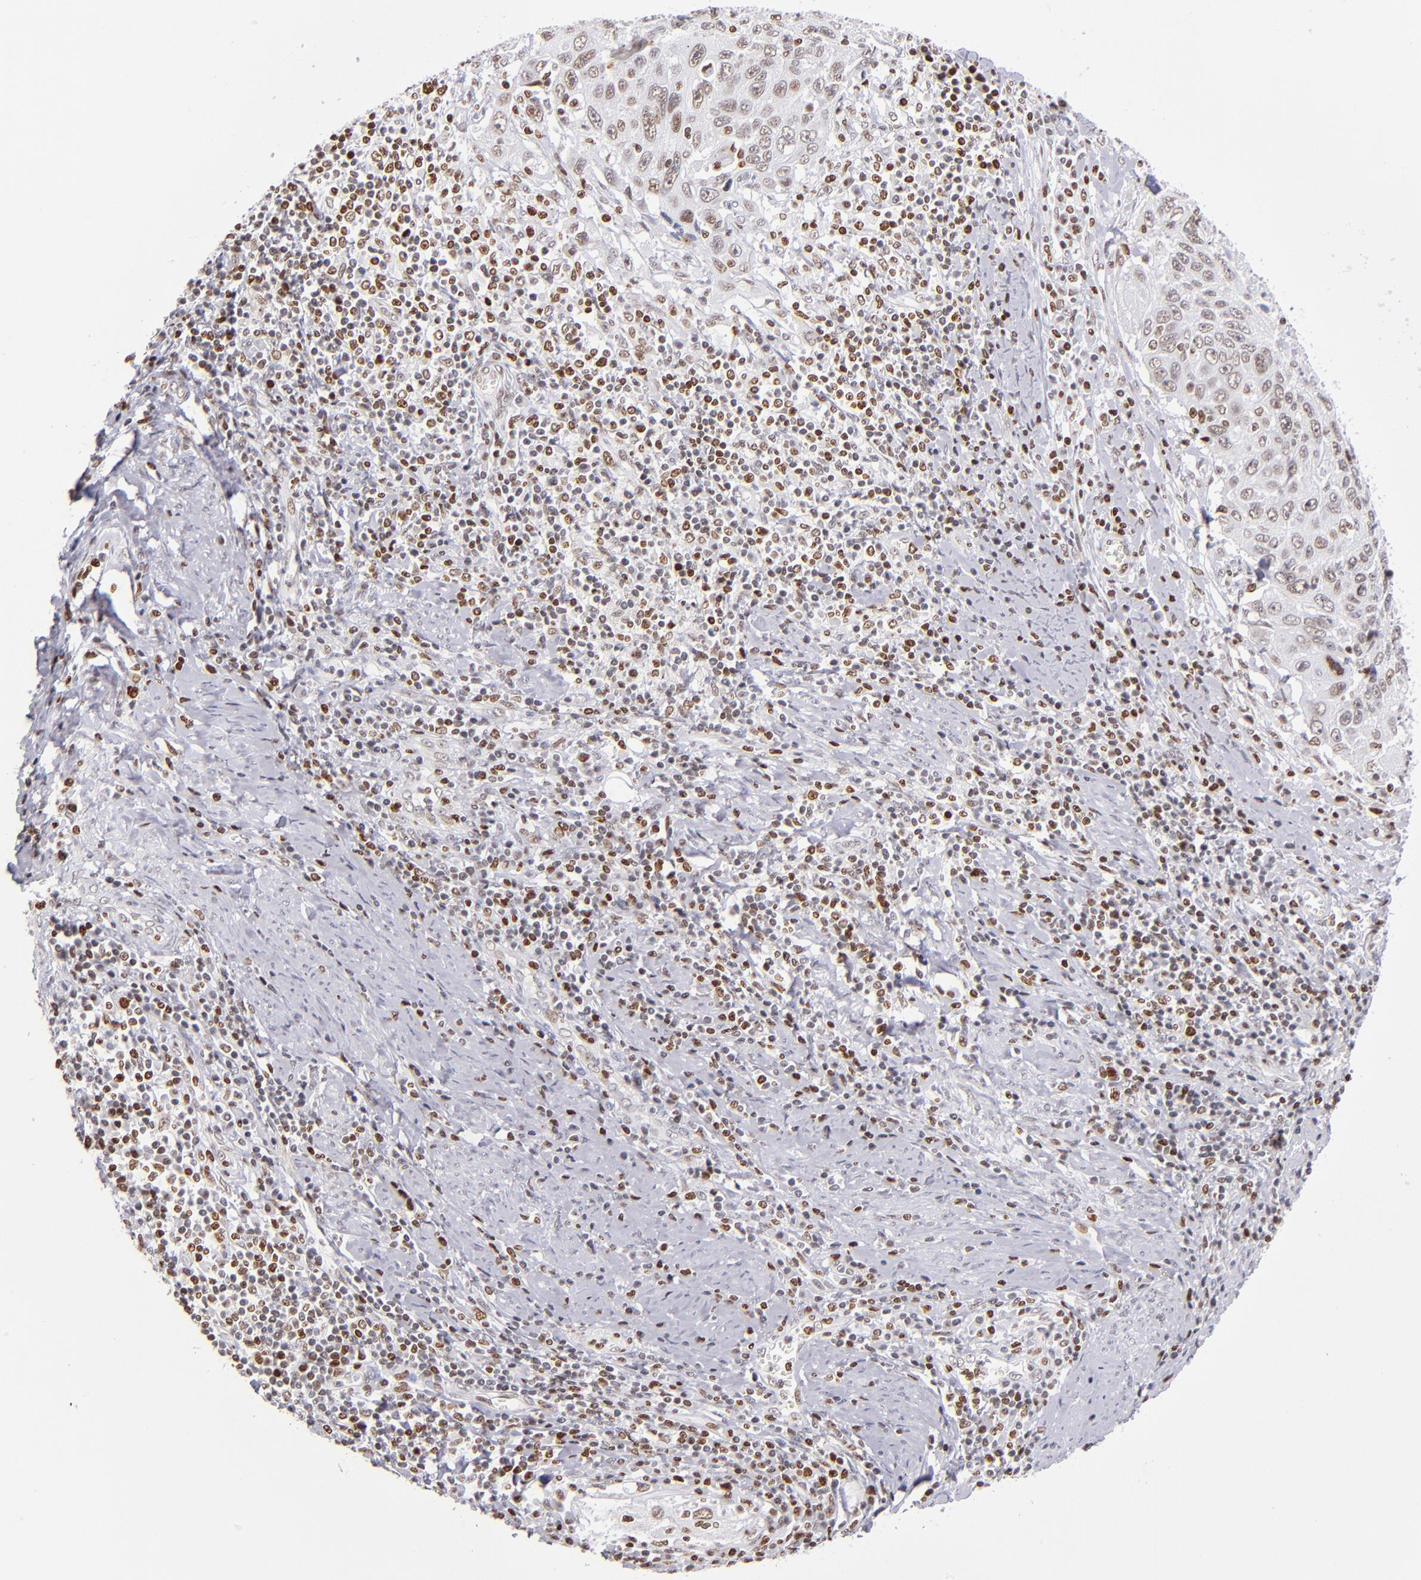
{"staining": {"intensity": "moderate", "quantity": "25%-75%", "location": "nuclear"}, "tissue": "cervical cancer", "cell_type": "Tumor cells", "image_type": "cancer", "snomed": [{"axis": "morphology", "description": "Squamous cell carcinoma, NOS"}, {"axis": "topography", "description": "Cervix"}], "caption": "Immunohistochemical staining of human squamous cell carcinoma (cervical) displays medium levels of moderate nuclear protein staining in approximately 25%-75% of tumor cells. (IHC, brightfield microscopy, high magnification).", "gene": "POLA1", "patient": {"sex": "female", "age": 53}}